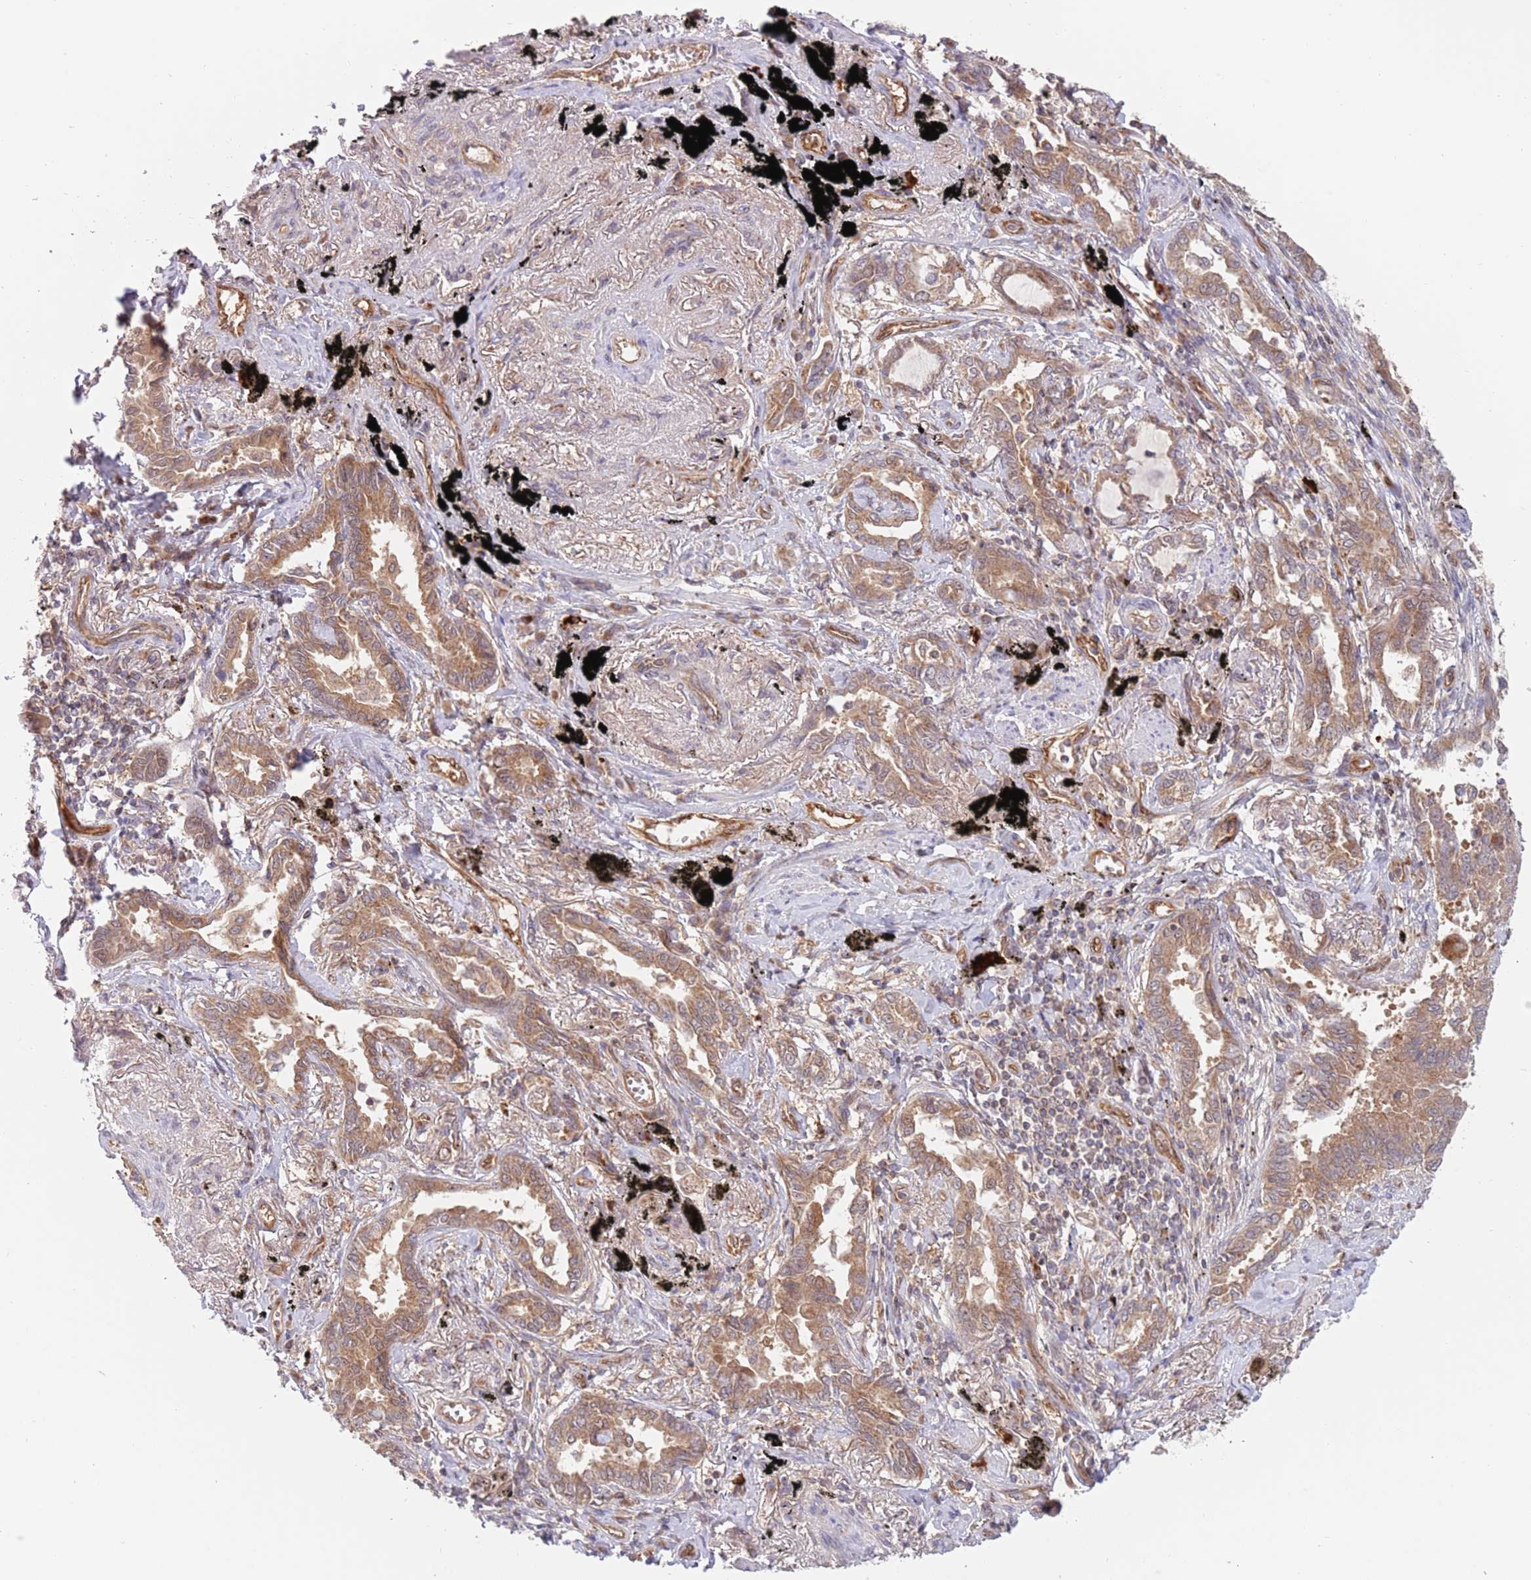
{"staining": {"intensity": "moderate", "quantity": ">75%", "location": "cytoplasmic/membranous"}, "tissue": "lung cancer", "cell_type": "Tumor cells", "image_type": "cancer", "snomed": [{"axis": "morphology", "description": "Adenocarcinoma, NOS"}, {"axis": "topography", "description": "Lung"}], "caption": "Immunohistochemical staining of lung cancer displays medium levels of moderate cytoplasmic/membranous staining in about >75% of tumor cells.", "gene": "GUK1", "patient": {"sex": "male", "age": 67}}